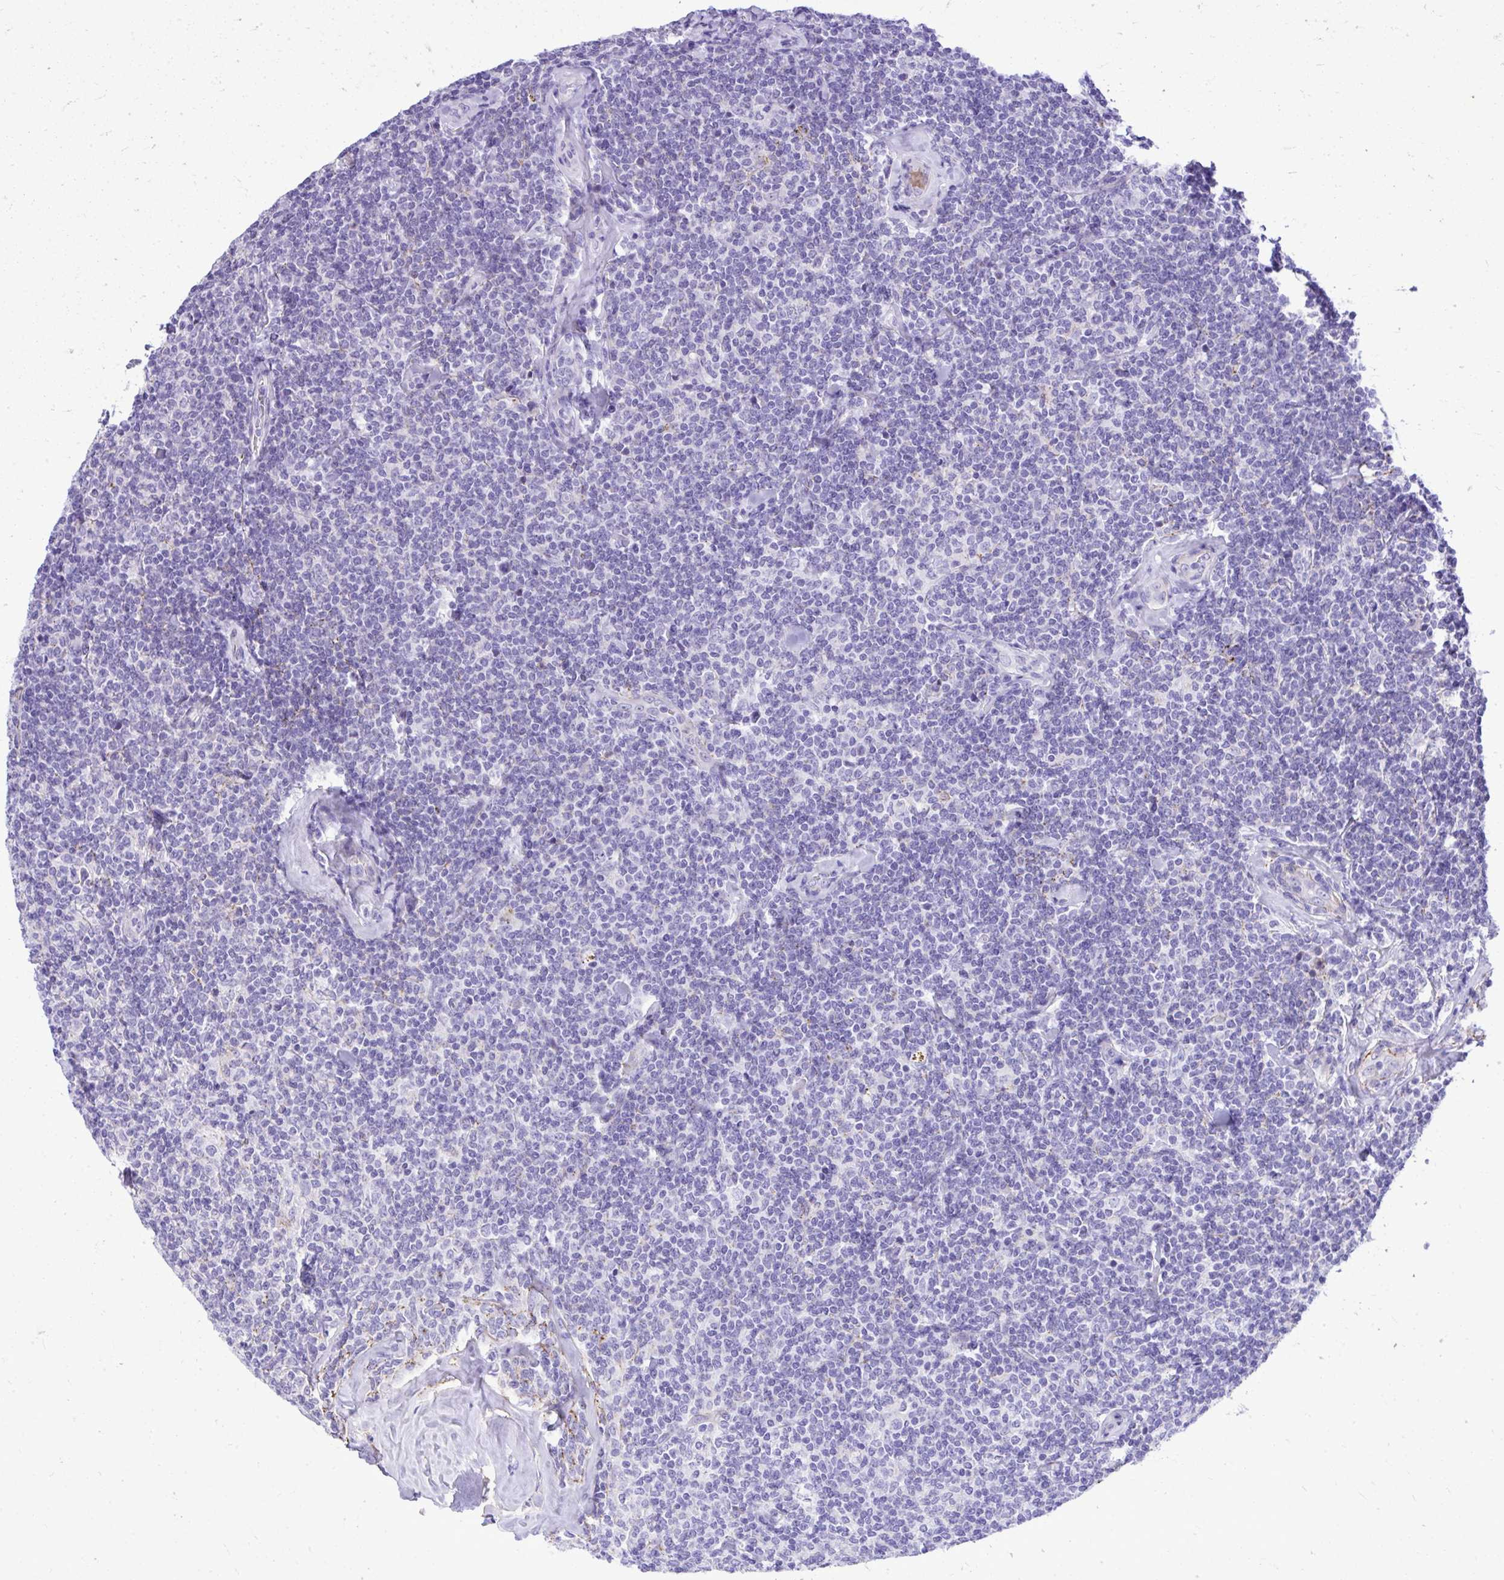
{"staining": {"intensity": "negative", "quantity": "none", "location": "none"}, "tissue": "lymphoma", "cell_type": "Tumor cells", "image_type": "cancer", "snomed": [{"axis": "morphology", "description": "Malignant lymphoma, non-Hodgkin's type, Low grade"}, {"axis": "topography", "description": "Lymph node"}], "caption": "Lymphoma was stained to show a protein in brown. There is no significant expression in tumor cells.", "gene": "HRG", "patient": {"sex": "female", "age": 56}}